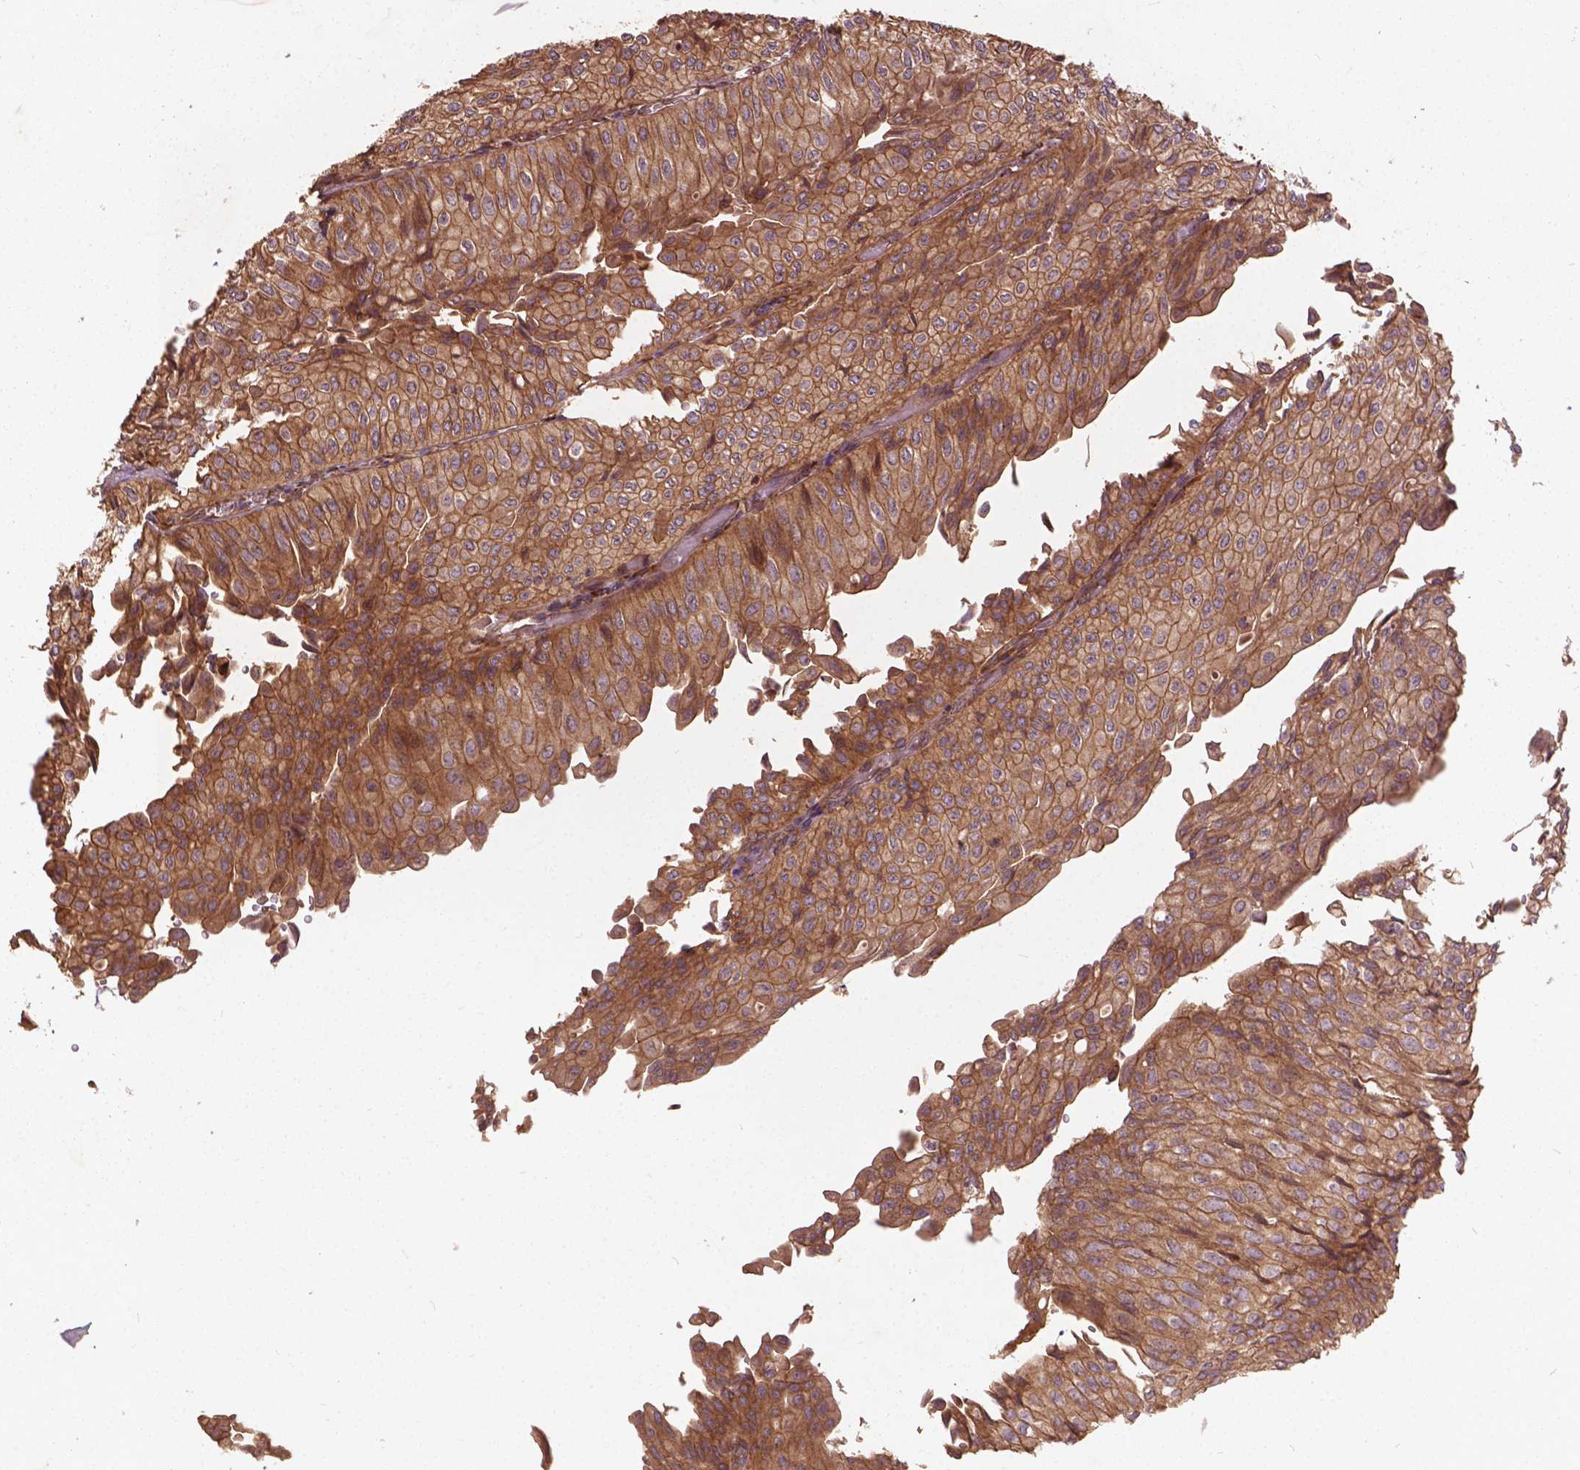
{"staining": {"intensity": "moderate", "quantity": ">75%", "location": "cytoplasmic/membranous"}, "tissue": "urothelial cancer", "cell_type": "Tumor cells", "image_type": "cancer", "snomed": [{"axis": "morphology", "description": "Urothelial carcinoma, NOS"}, {"axis": "topography", "description": "Urinary bladder"}], "caption": "High-power microscopy captured an IHC image of transitional cell carcinoma, revealing moderate cytoplasmic/membranous expression in approximately >75% of tumor cells.", "gene": "UBXN2A", "patient": {"sex": "male", "age": 62}}